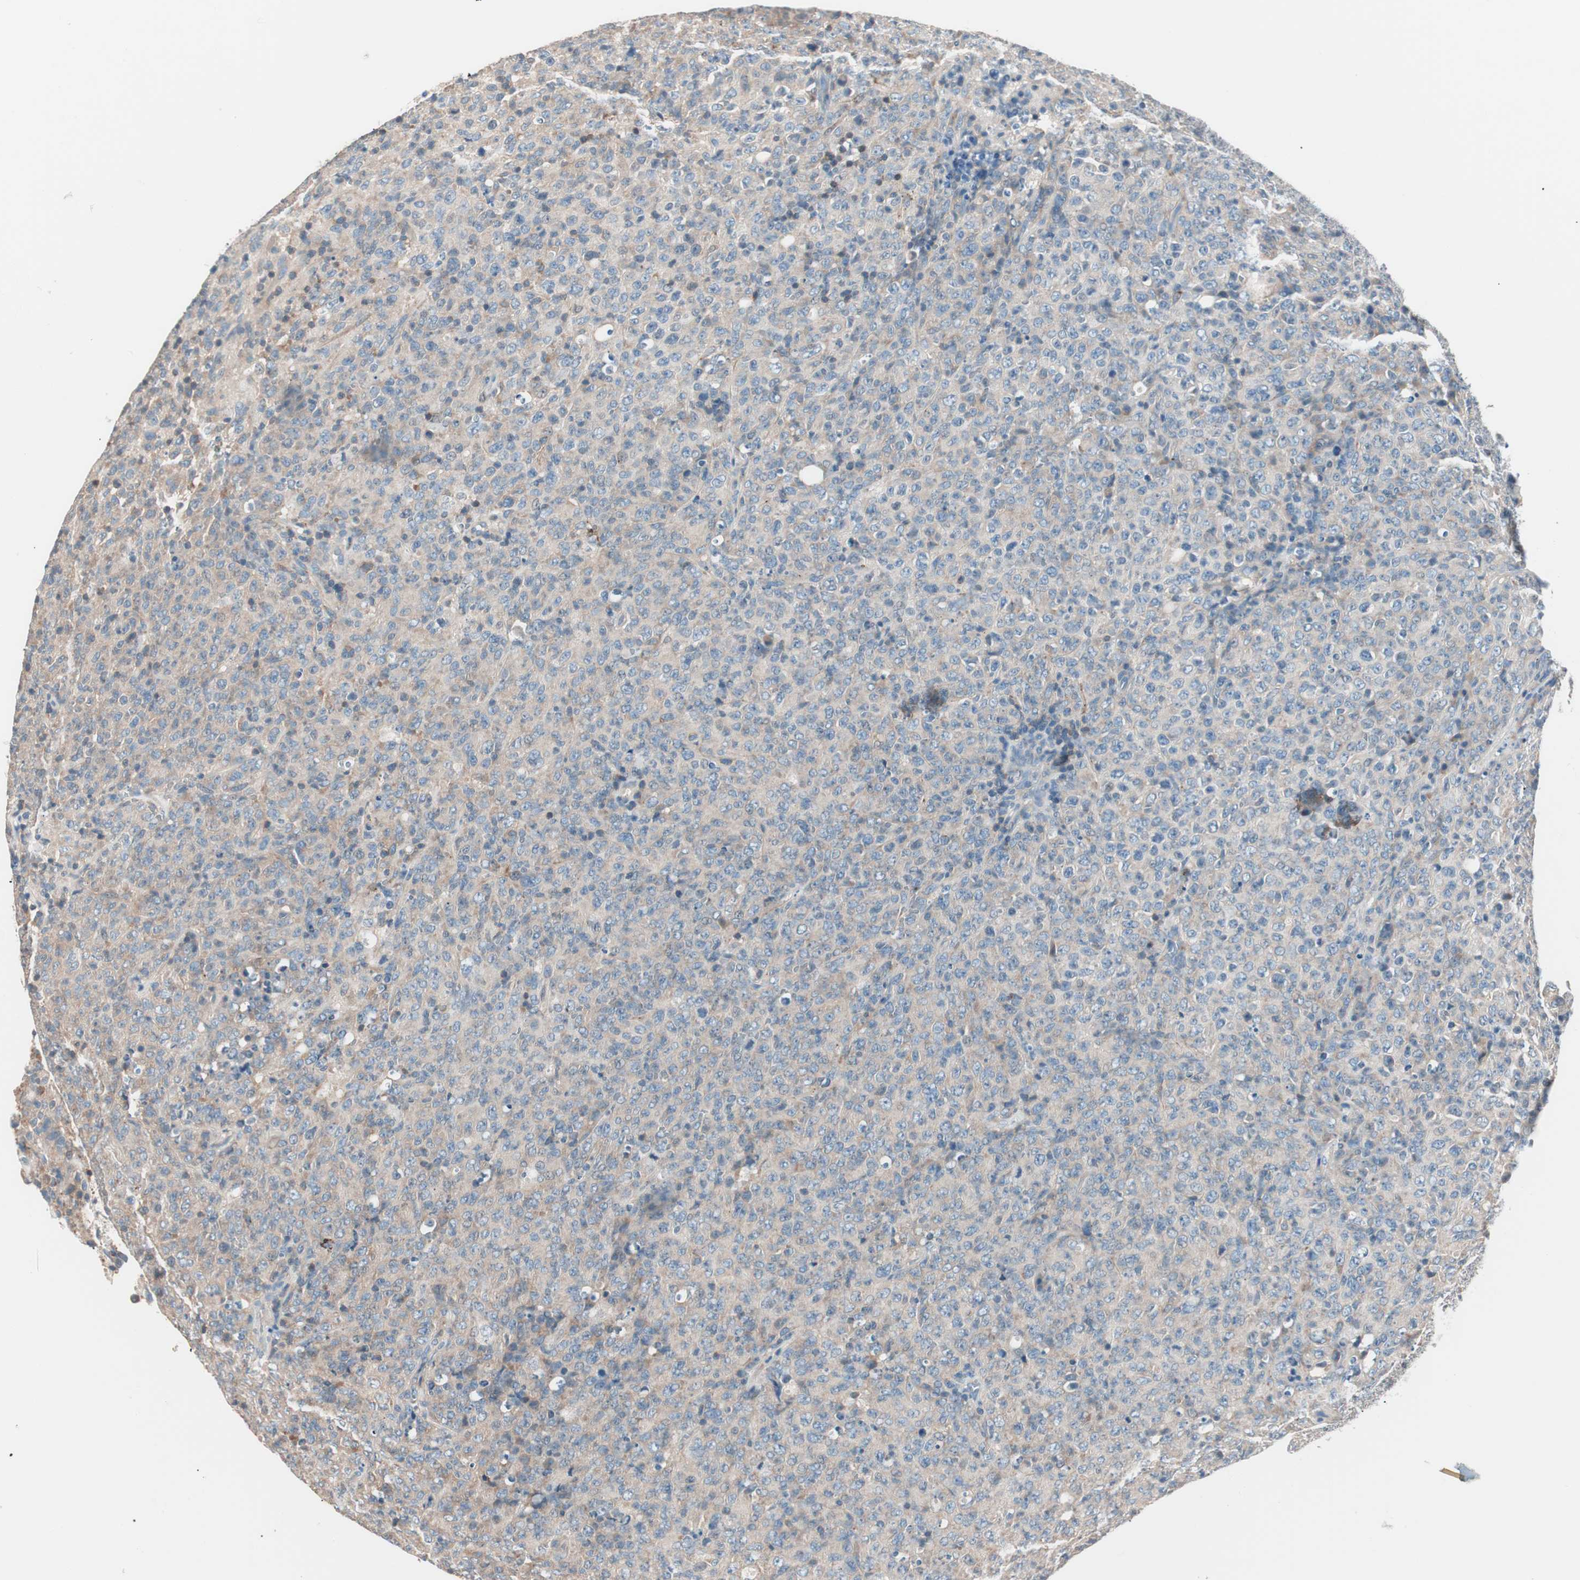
{"staining": {"intensity": "weak", "quantity": "<25%", "location": "cytoplasmic/membranous"}, "tissue": "lymphoma", "cell_type": "Tumor cells", "image_type": "cancer", "snomed": [{"axis": "morphology", "description": "Malignant lymphoma, non-Hodgkin's type, High grade"}, {"axis": "topography", "description": "Tonsil"}], "caption": "Immunohistochemistry of high-grade malignant lymphoma, non-Hodgkin's type reveals no staining in tumor cells.", "gene": "RAD54B", "patient": {"sex": "female", "age": 36}}